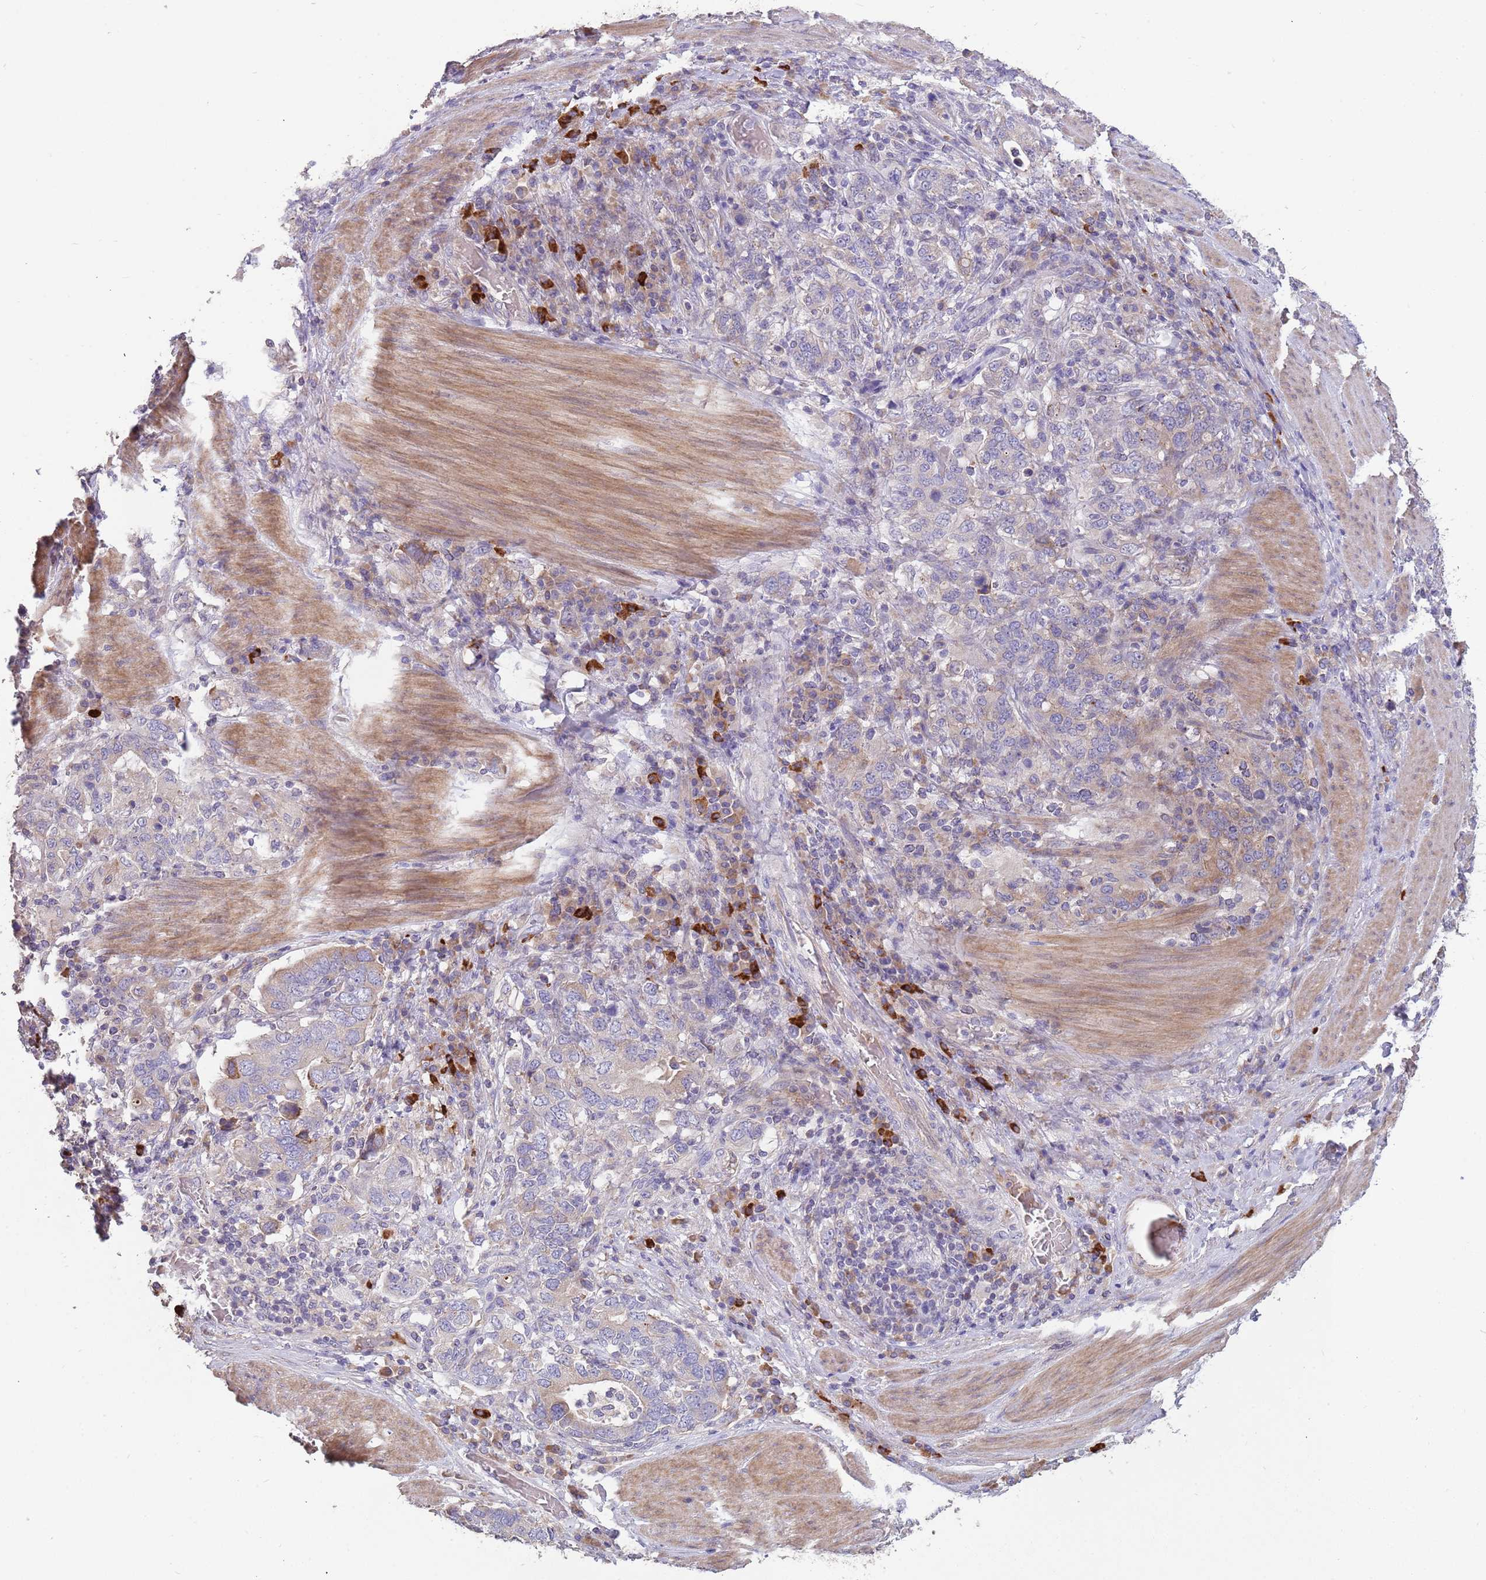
{"staining": {"intensity": "weak", "quantity": "<25%", "location": "cytoplasmic/membranous"}, "tissue": "stomach cancer", "cell_type": "Tumor cells", "image_type": "cancer", "snomed": [{"axis": "morphology", "description": "Adenocarcinoma, NOS"}, {"axis": "topography", "description": "Stomach, upper"}, {"axis": "topography", "description": "Stomach"}], "caption": "The photomicrograph displays no staining of tumor cells in stomach cancer (adenocarcinoma).", "gene": "SUSD1", "patient": {"sex": "male", "age": 62}}